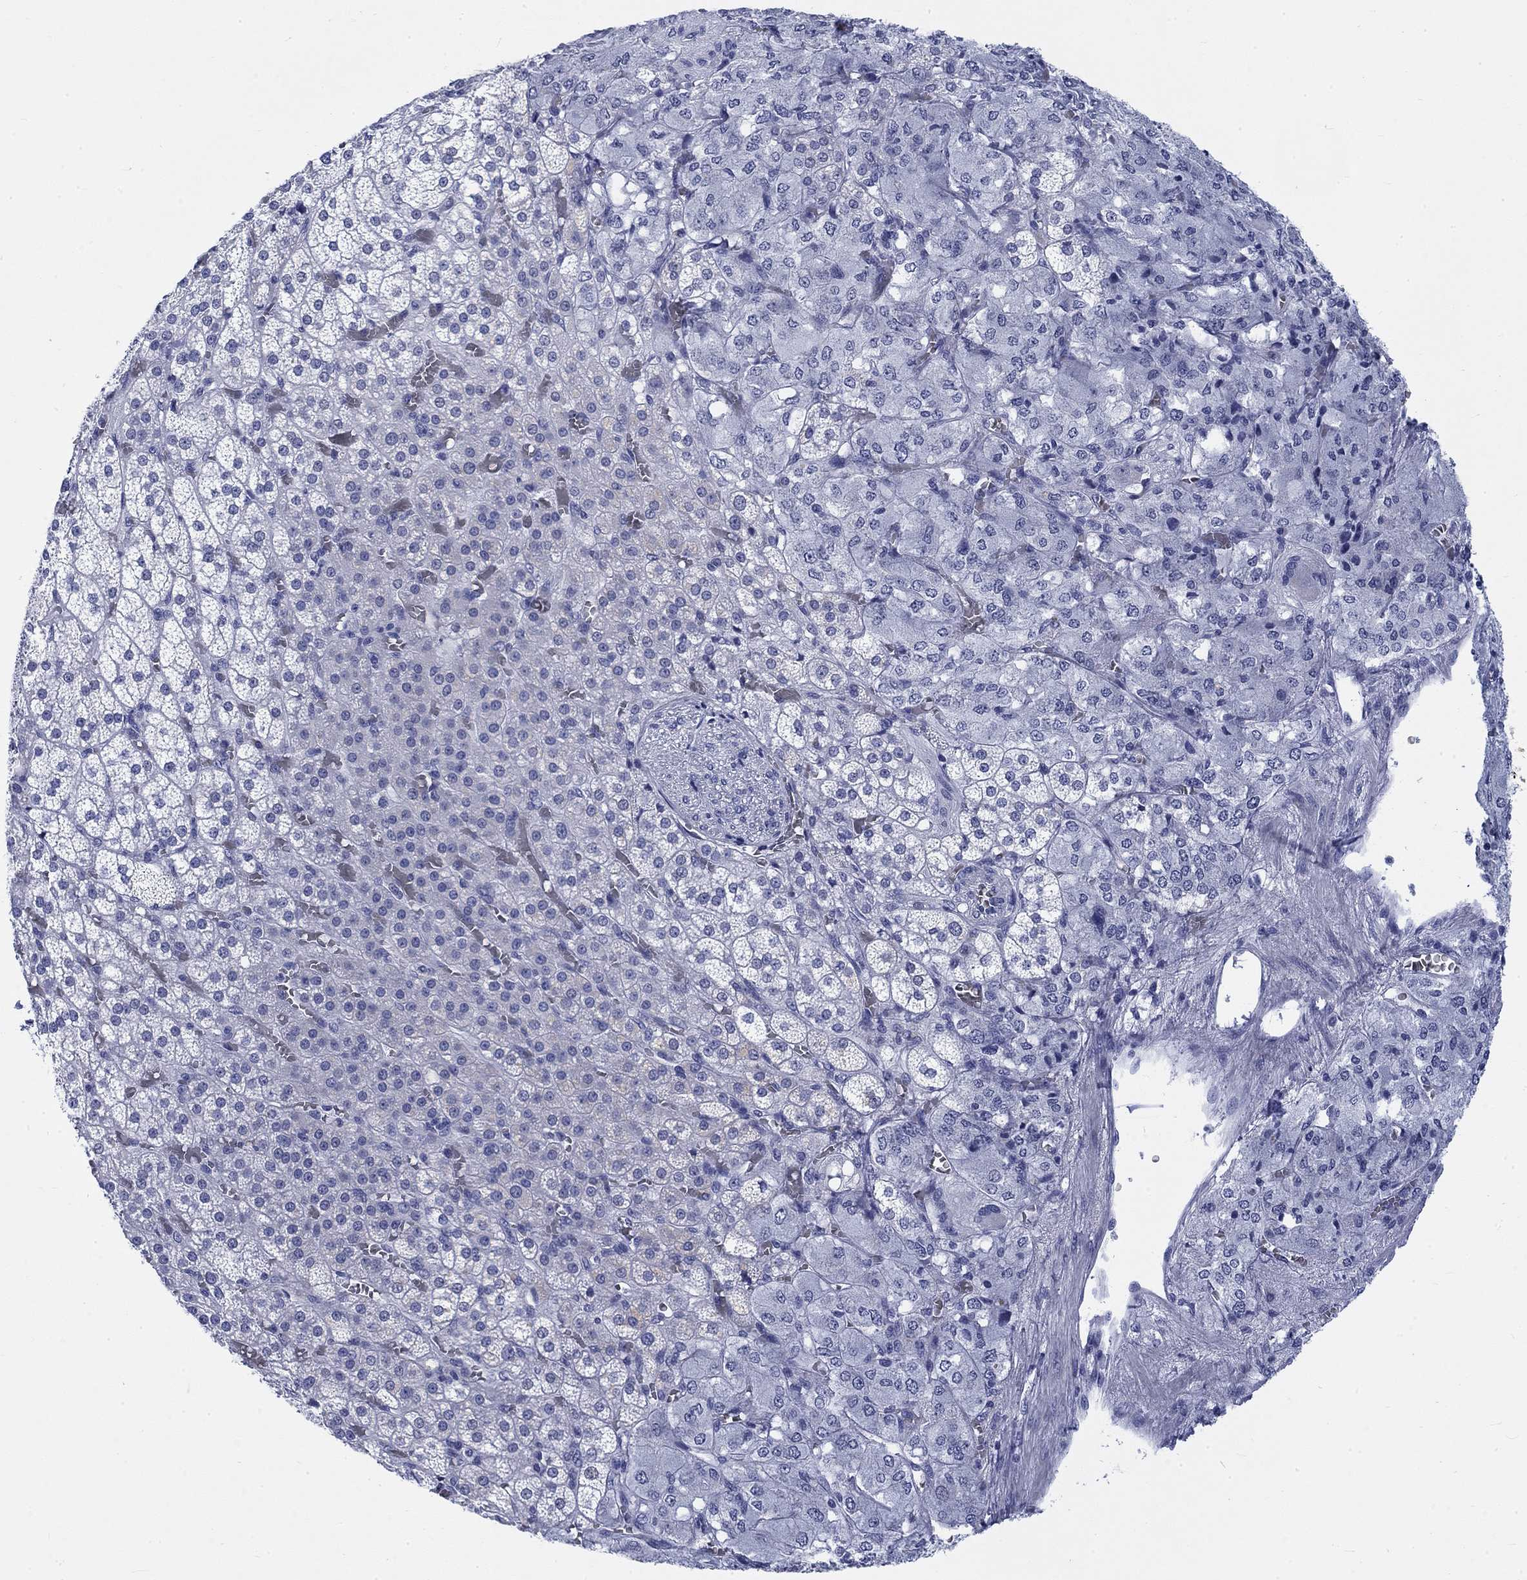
{"staining": {"intensity": "negative", "quantity": "none", "location": "none"}, "tissue": "adrenal gland", "cell_type": "Glandular cells", "image_type": "normal", "snomed": [{"axis": "morphology", "description": "Normal tissue, NOS"}, {"axis": "topography", "description": "Adrenal gland"}], "caption": "IHC image of unremarkable human adrenal gland stained for a protein (brown), which exhibits no expression in glandular cells. Brightfield microscopy of IHC stained with DAB (brown) and hematoxylin (blue), captured at high magnification.", "gene": "KRT76", "patient": {"sex": "female", "age": 60}}